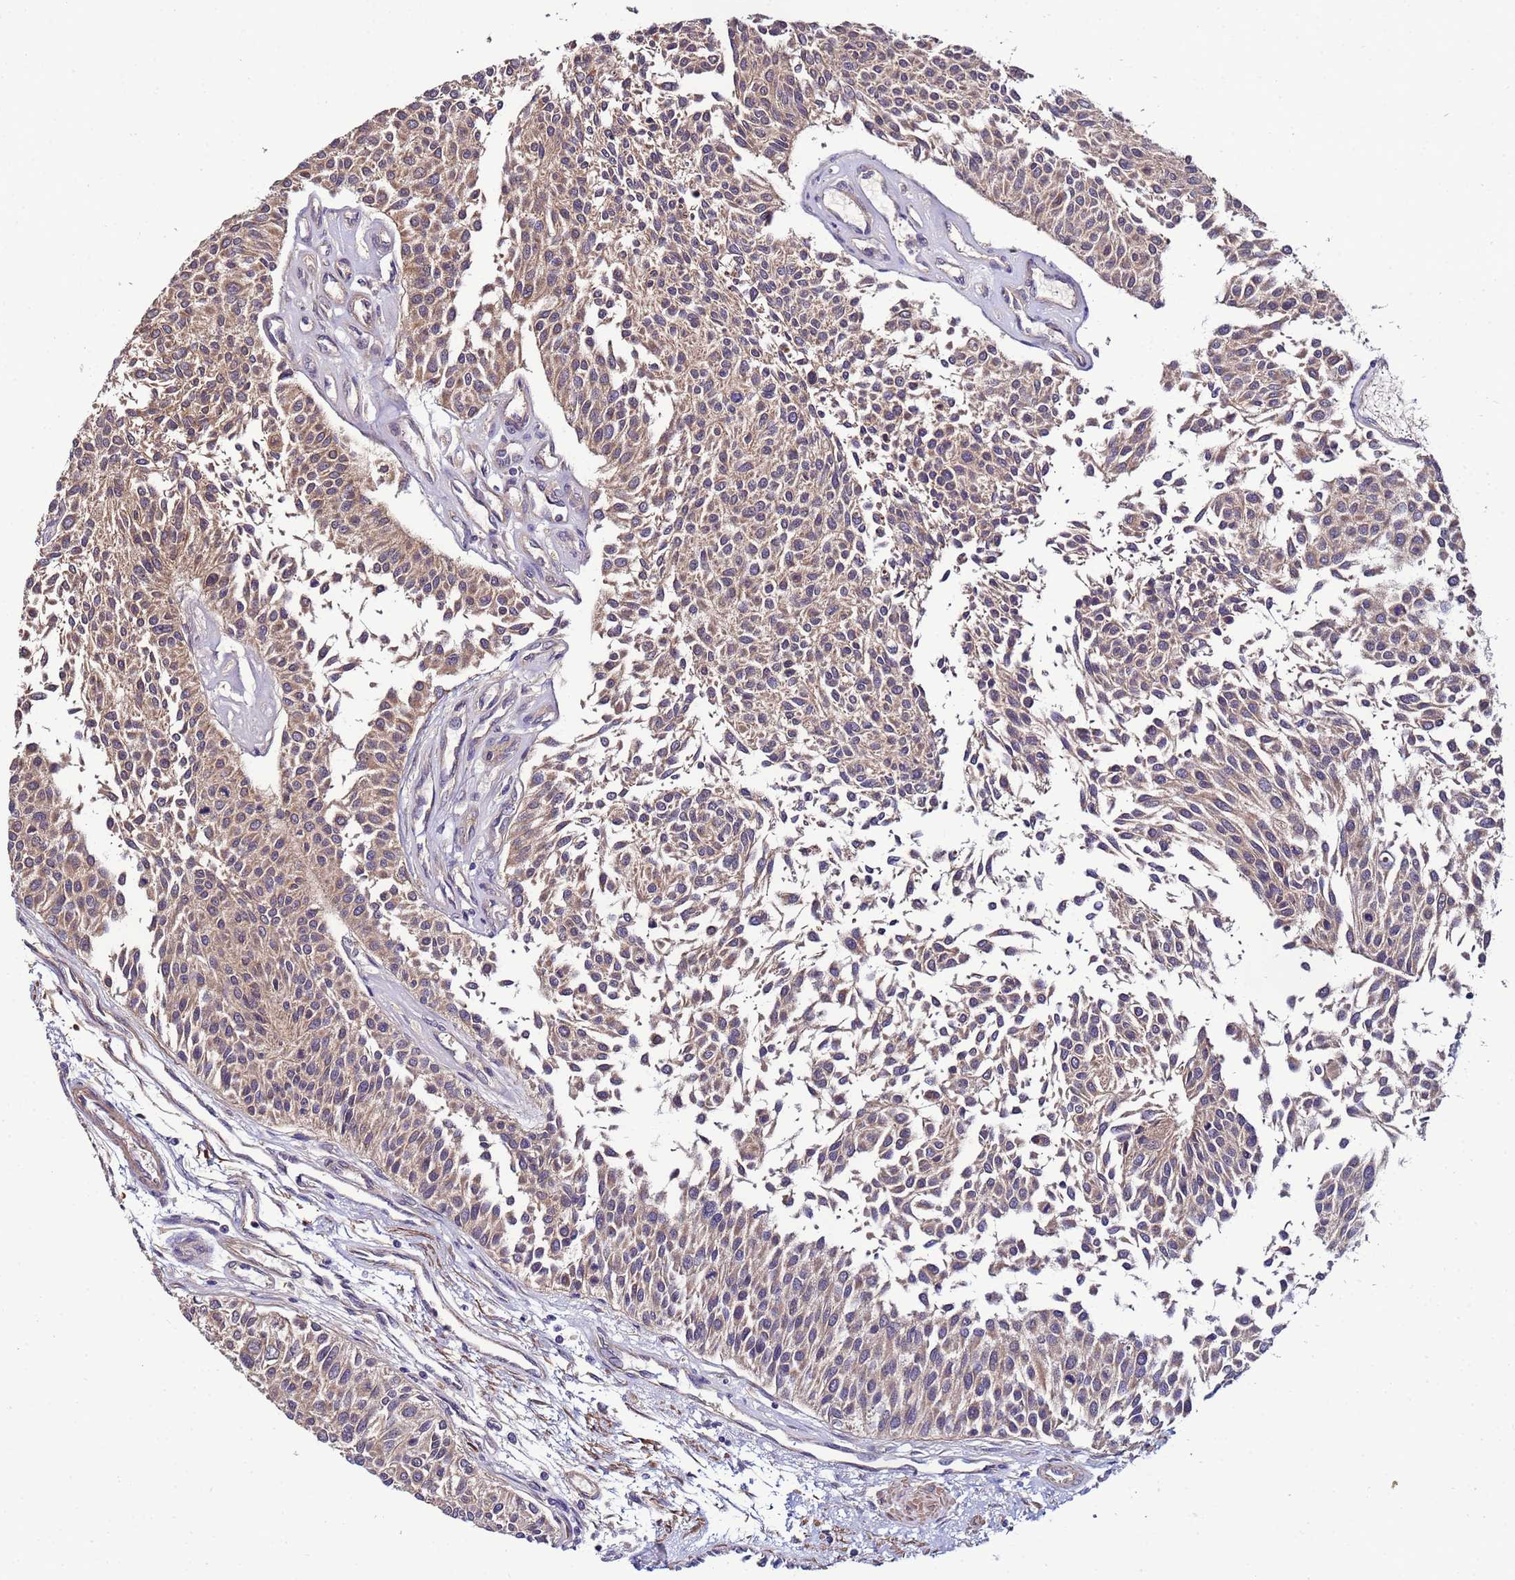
{"staining": {"intensity": "weak", "quantity": ">75%", "location": "cytoplasmic/membranous"}, "tissue": "urothelial cancer", "cell_type": "Tumor cells", "image_type": "cancer", "snomed": [{"axis": "morphology", "description": "Urothelial carcinoma, NOS"}, {"axis": "topography", "description": "Urinary bladder"}], "caption": "High-magnification brightfield microscopy of urothelial cancer stained with DAB (brown) and counterstained with hematoxylin (blue). tumor cells exhibit weak cytoplasmic/membranous staining is appreciated in approximately>75% of cells.", "gene": "NAXE", "patient": {"sex": "male", "age": 55}}